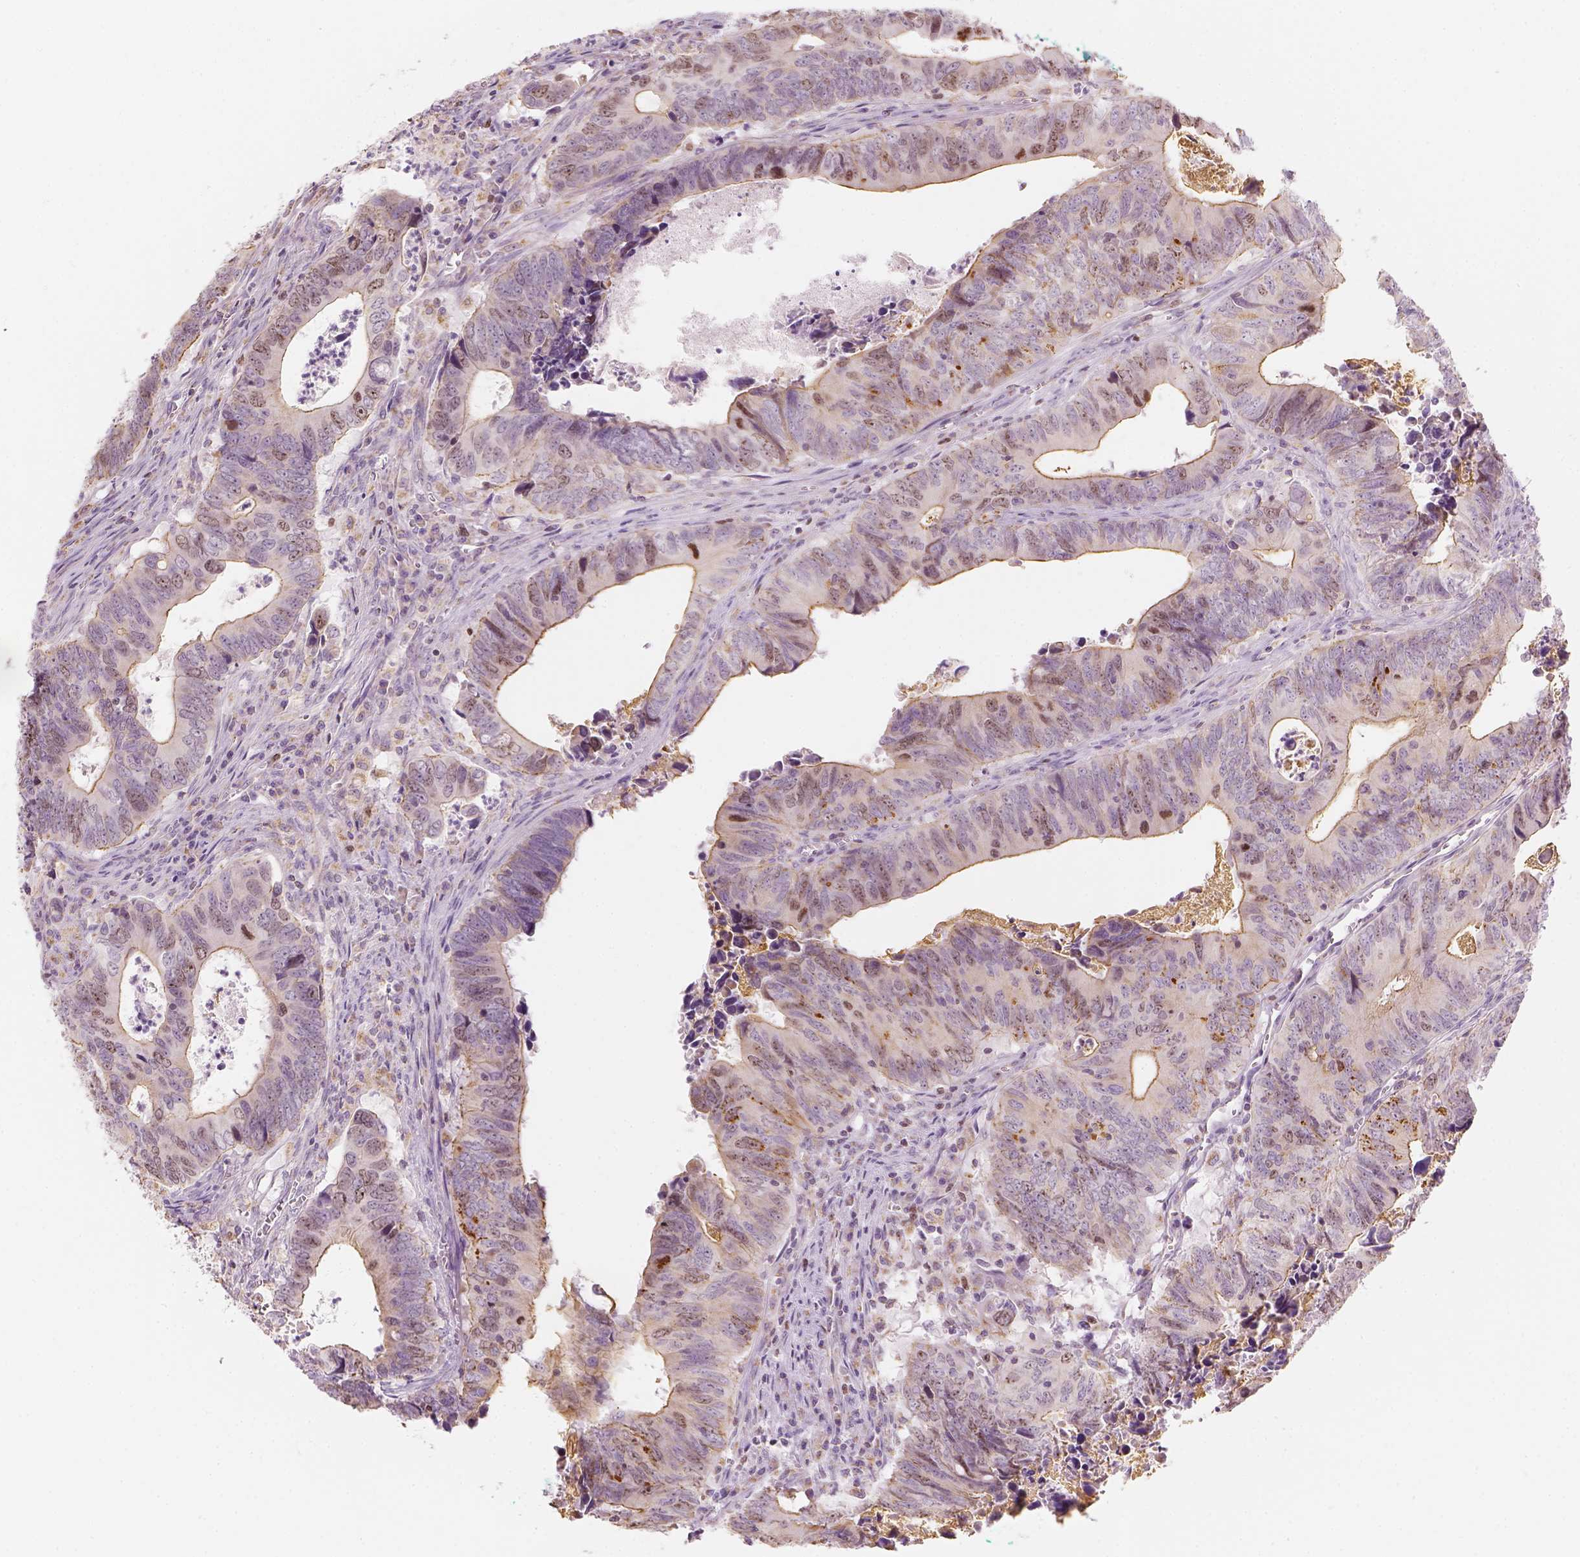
{"staining": {"intensity": "moderate", "quantity": "<25%", "location": "cytoplasmic/membranous"}, "tissue": "colorectal cancer", "cell_type": "Tumor cells", "image_type": "cancer", "snomed": [{"axis": "morphology", "description": "Adenocarcinoma, NOS"}, {"axis": "topography", "description": "Colon"}], "caption": "The micrograph exhibits immunohistochemical staining of colorectal cancer (adenocarcinoma). There is moderate cytoplasmic/membranous staining is appreciated in approximately <25% of tumor cells.", "gene": "LCA5", "patient": {"sex": "female", "age": 82}}